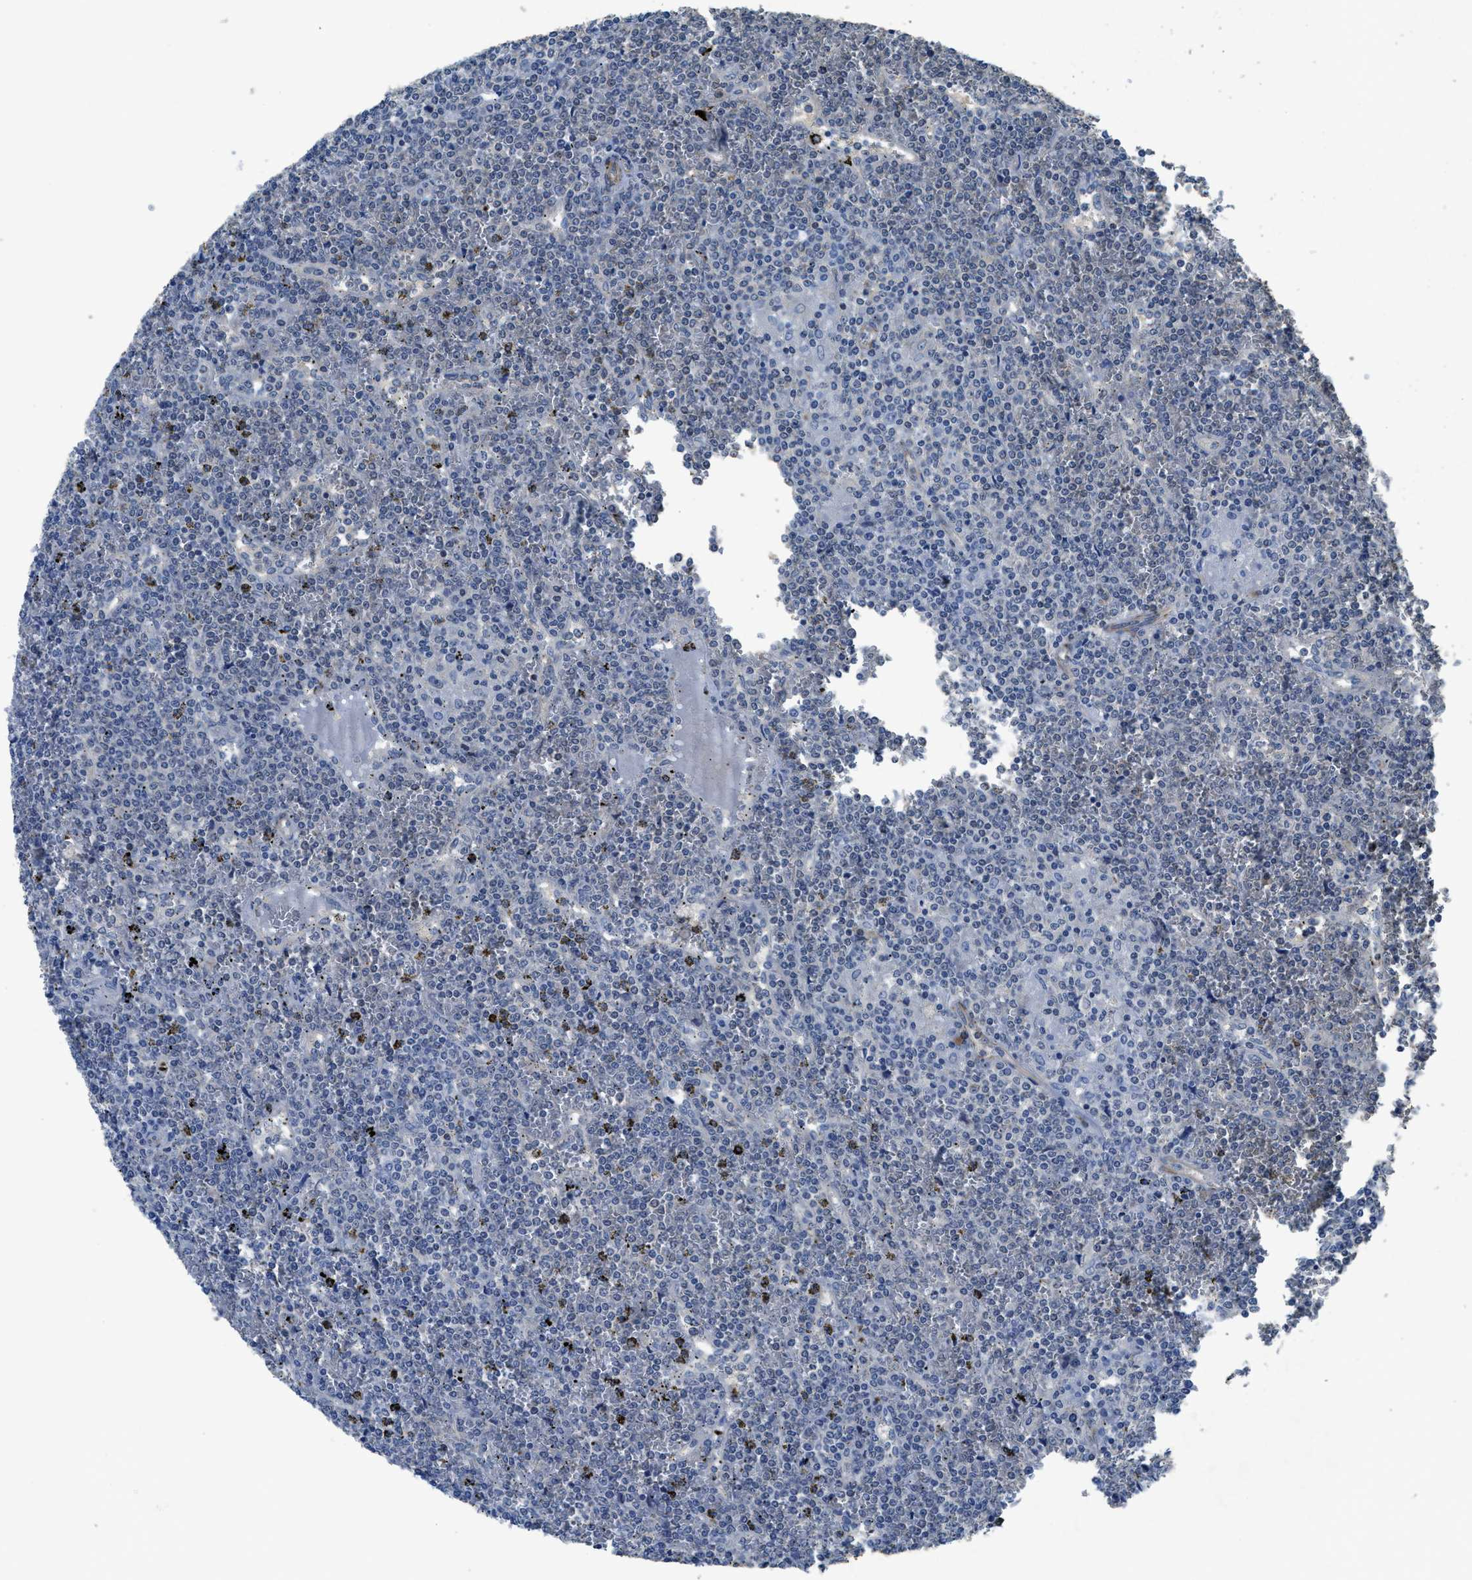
{"staining": {"intensity": "negative", "quantity": "none", "location": "none"}, "tissue": "lymphoma", "cell_type": "Tumor cells", "image_type": "cancer", "snomed": [{"axis": "morphology", "description": "Malignant lymphoma, non-Hodgkin's type, Low grade"}, {"axis": "topography", "description": "Spleen"}], "caption": "The micrograph reveals no significant positivity in tumor cells of malignant lymphoma, non-Hodgkin's type (low-grade). The staining was performed using DAB (3,3'-diaminobenzidine) to visualize the protein expression in brown, while the nuclei were stained in blue with hematoxylin (Magnification: 20x).", "gene": "SYNM", "patient": {"sex": "female", "age": 19}}